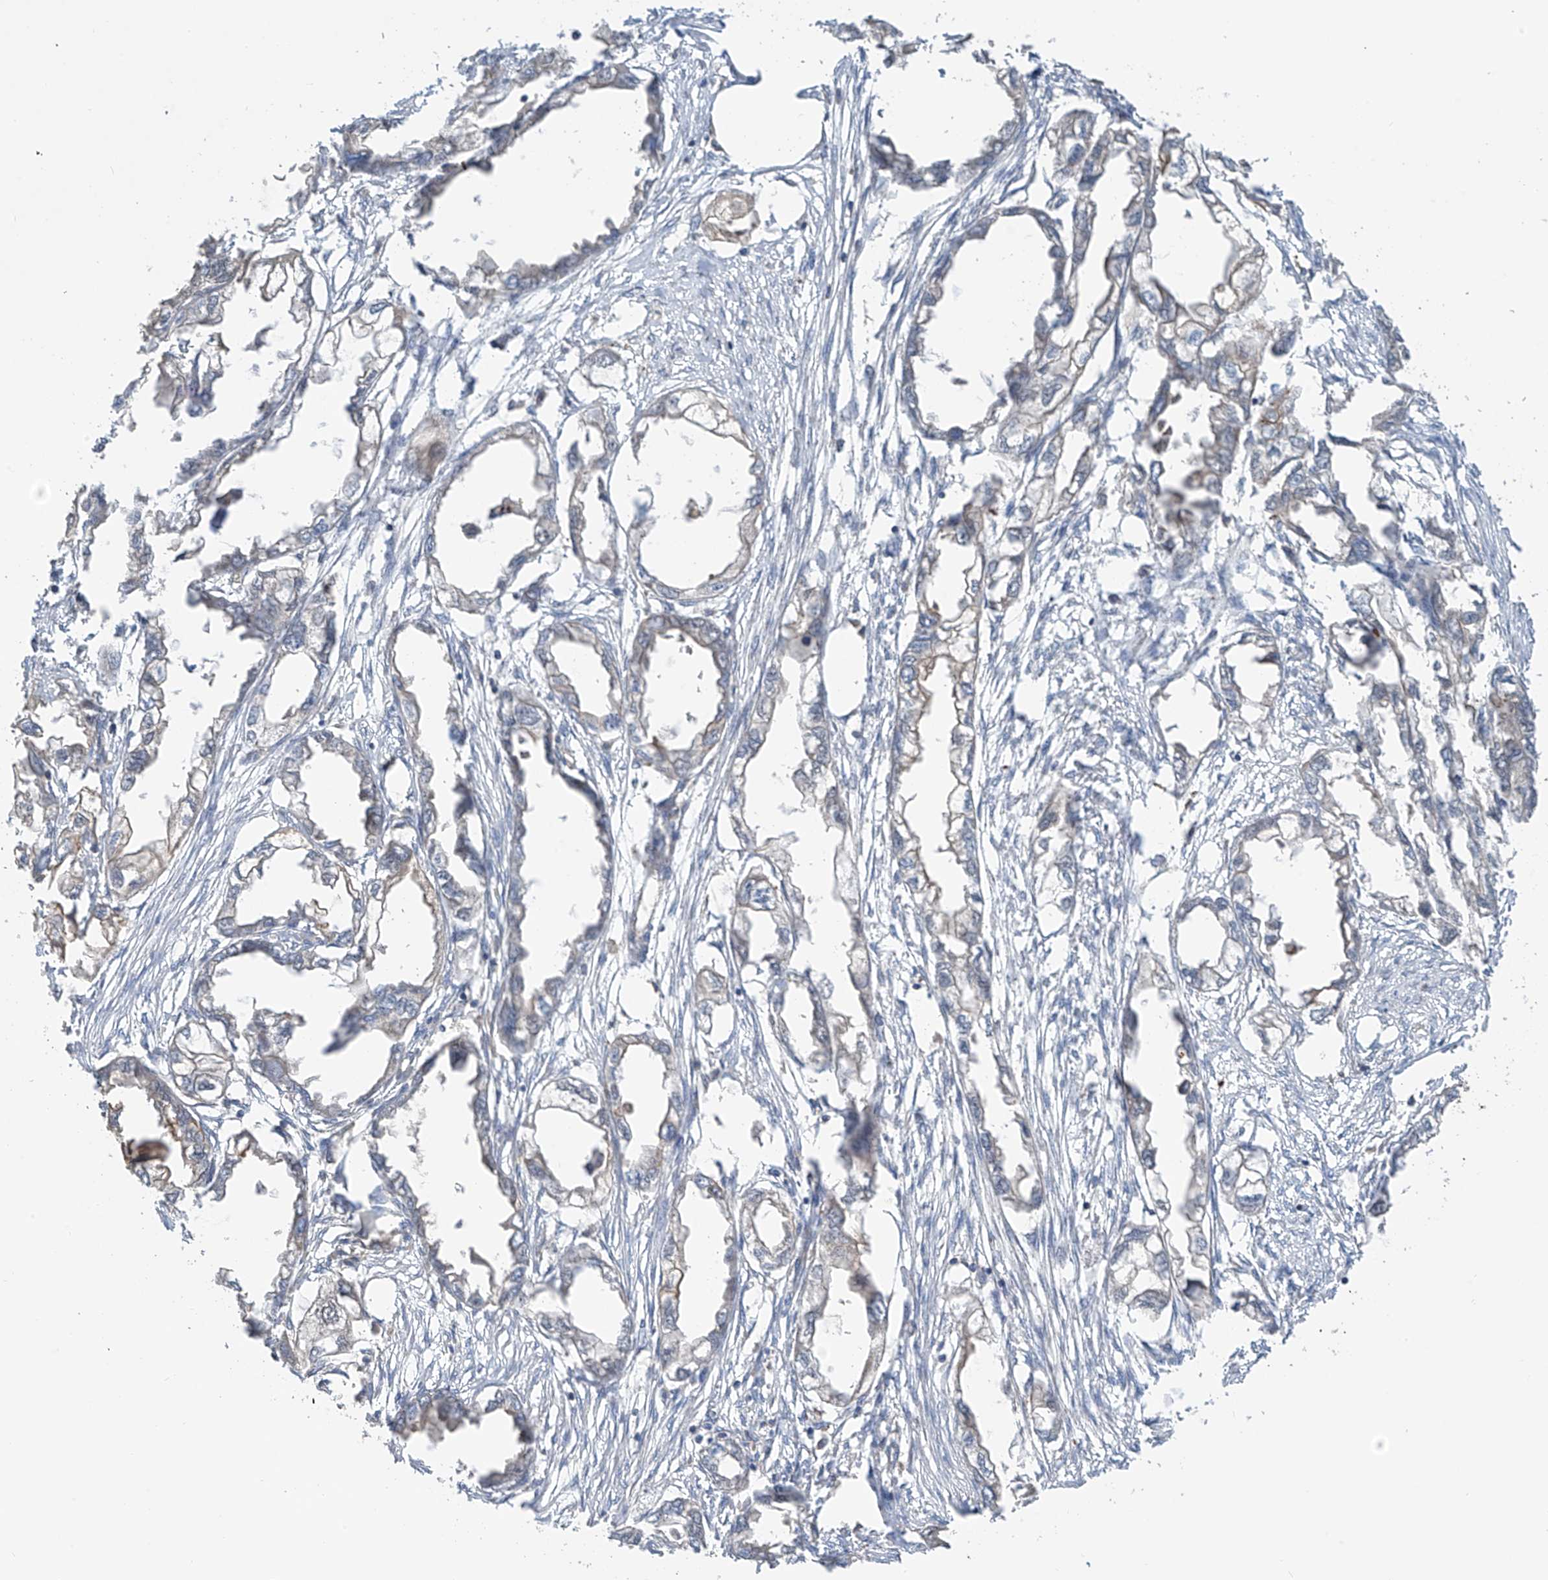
{"staining": {"intensity": "negative", "quantity": "none", "location": "none"}, "tissue": "endometrial cancer", "cell_type": "Tumor cells", "image_type": "cancer", "snomed": [{"axis": "morphology", "description": "Adenocarcinoma, NOS"}, {"axis": "morphology", "description": "Adenocarcinoma, metastatic, NOS"}, {"axis": "topography", "description": "Adipose tissue"}, {"axis": "topography", "description": "Endometrium"}], "caption": "Immunohistochemistry (IHC) of human endometrial cancer shows no positivity in tumor cells.", "gene": "RPAIN", "patient": {"sex": "female", "age": 67}}